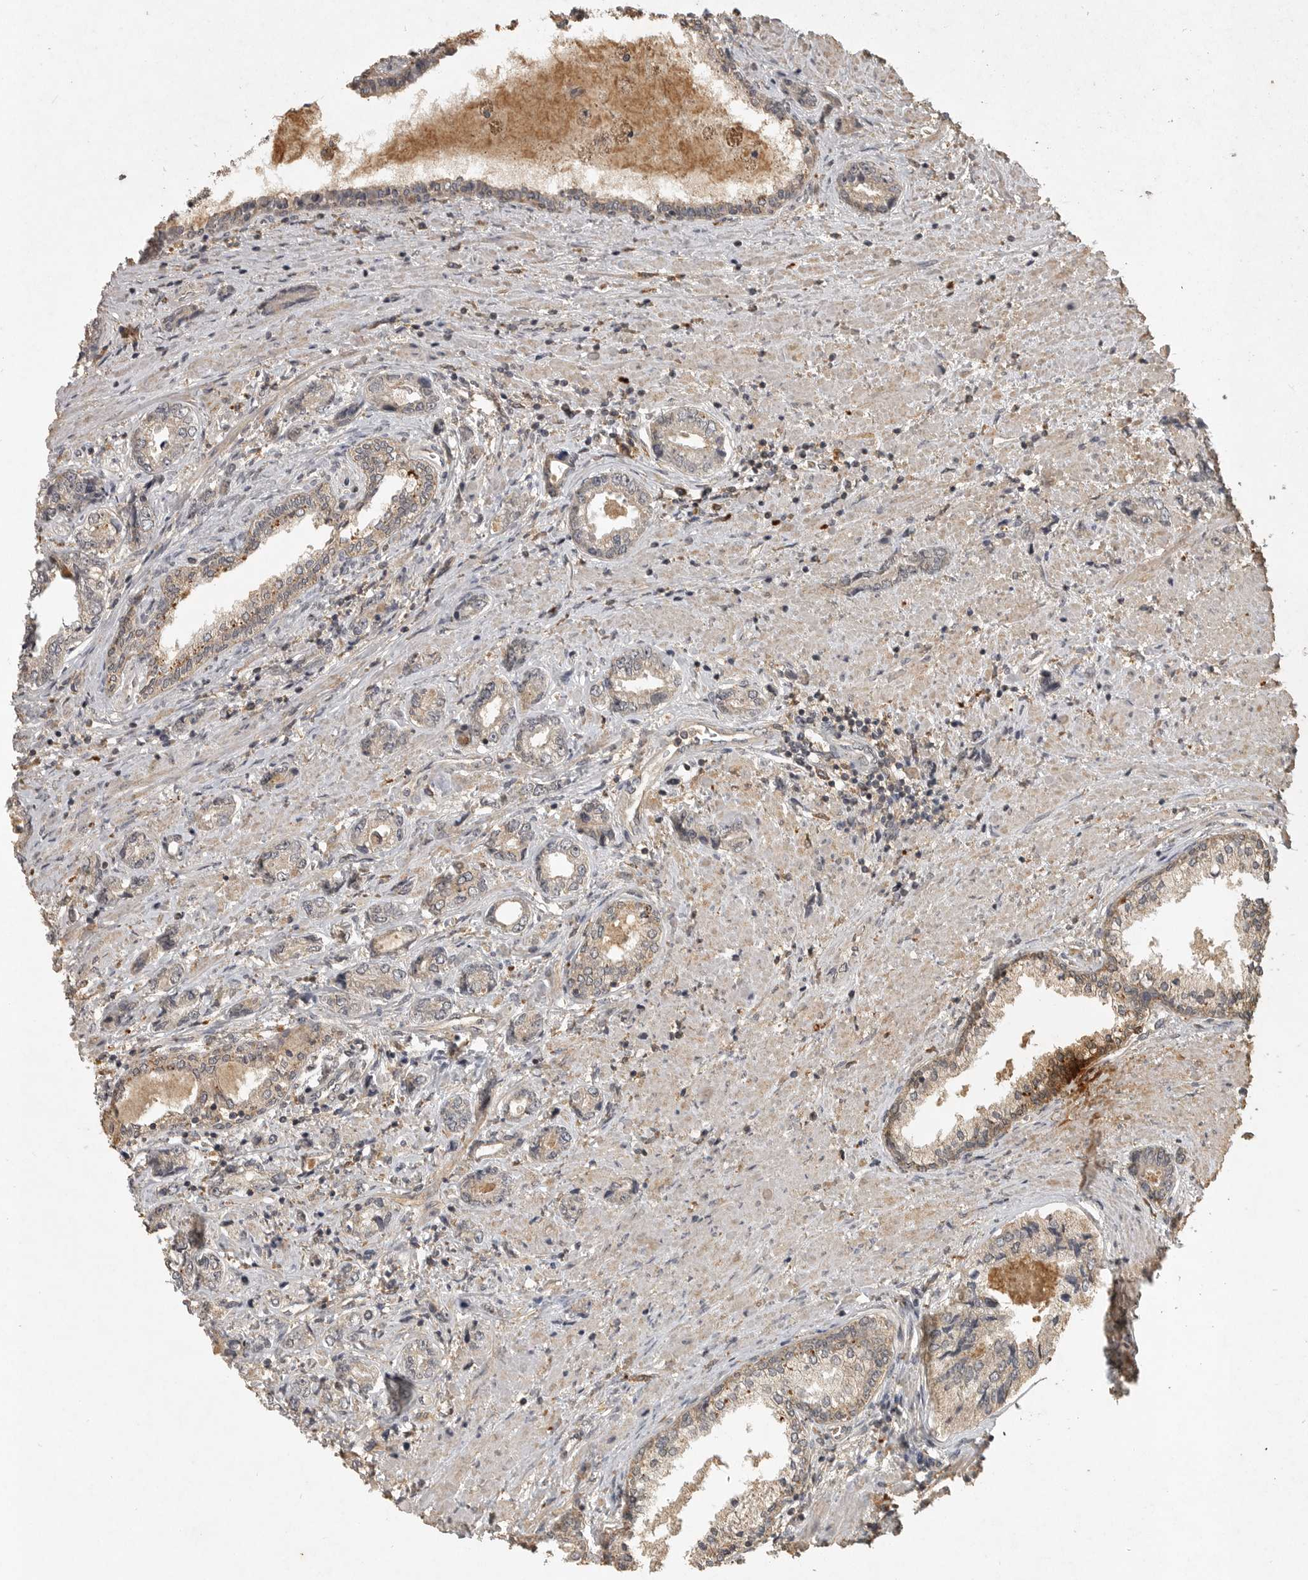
{"staining": {"intensity": "weak", "quantity": "<25%", "location": "cytoplasmic/membranous"}, "tissue": "prostate cancer", "cell_type": "Tumor cells", "image_type": "cancer", "snomed": [{"axis": "morphology", "description": "Adenocarcinoma, High grade"}, {"axis": "topography", "description": "Prostate"}], "caption": "The immunohistochemistry (IHC) micrograph has no significant positivity in tumor cells of prostate cancer (high-grade adenocarcinoma) tissue.", "gene": "ADAMTS4", "patient": {"sex": "male", "age": 61}}